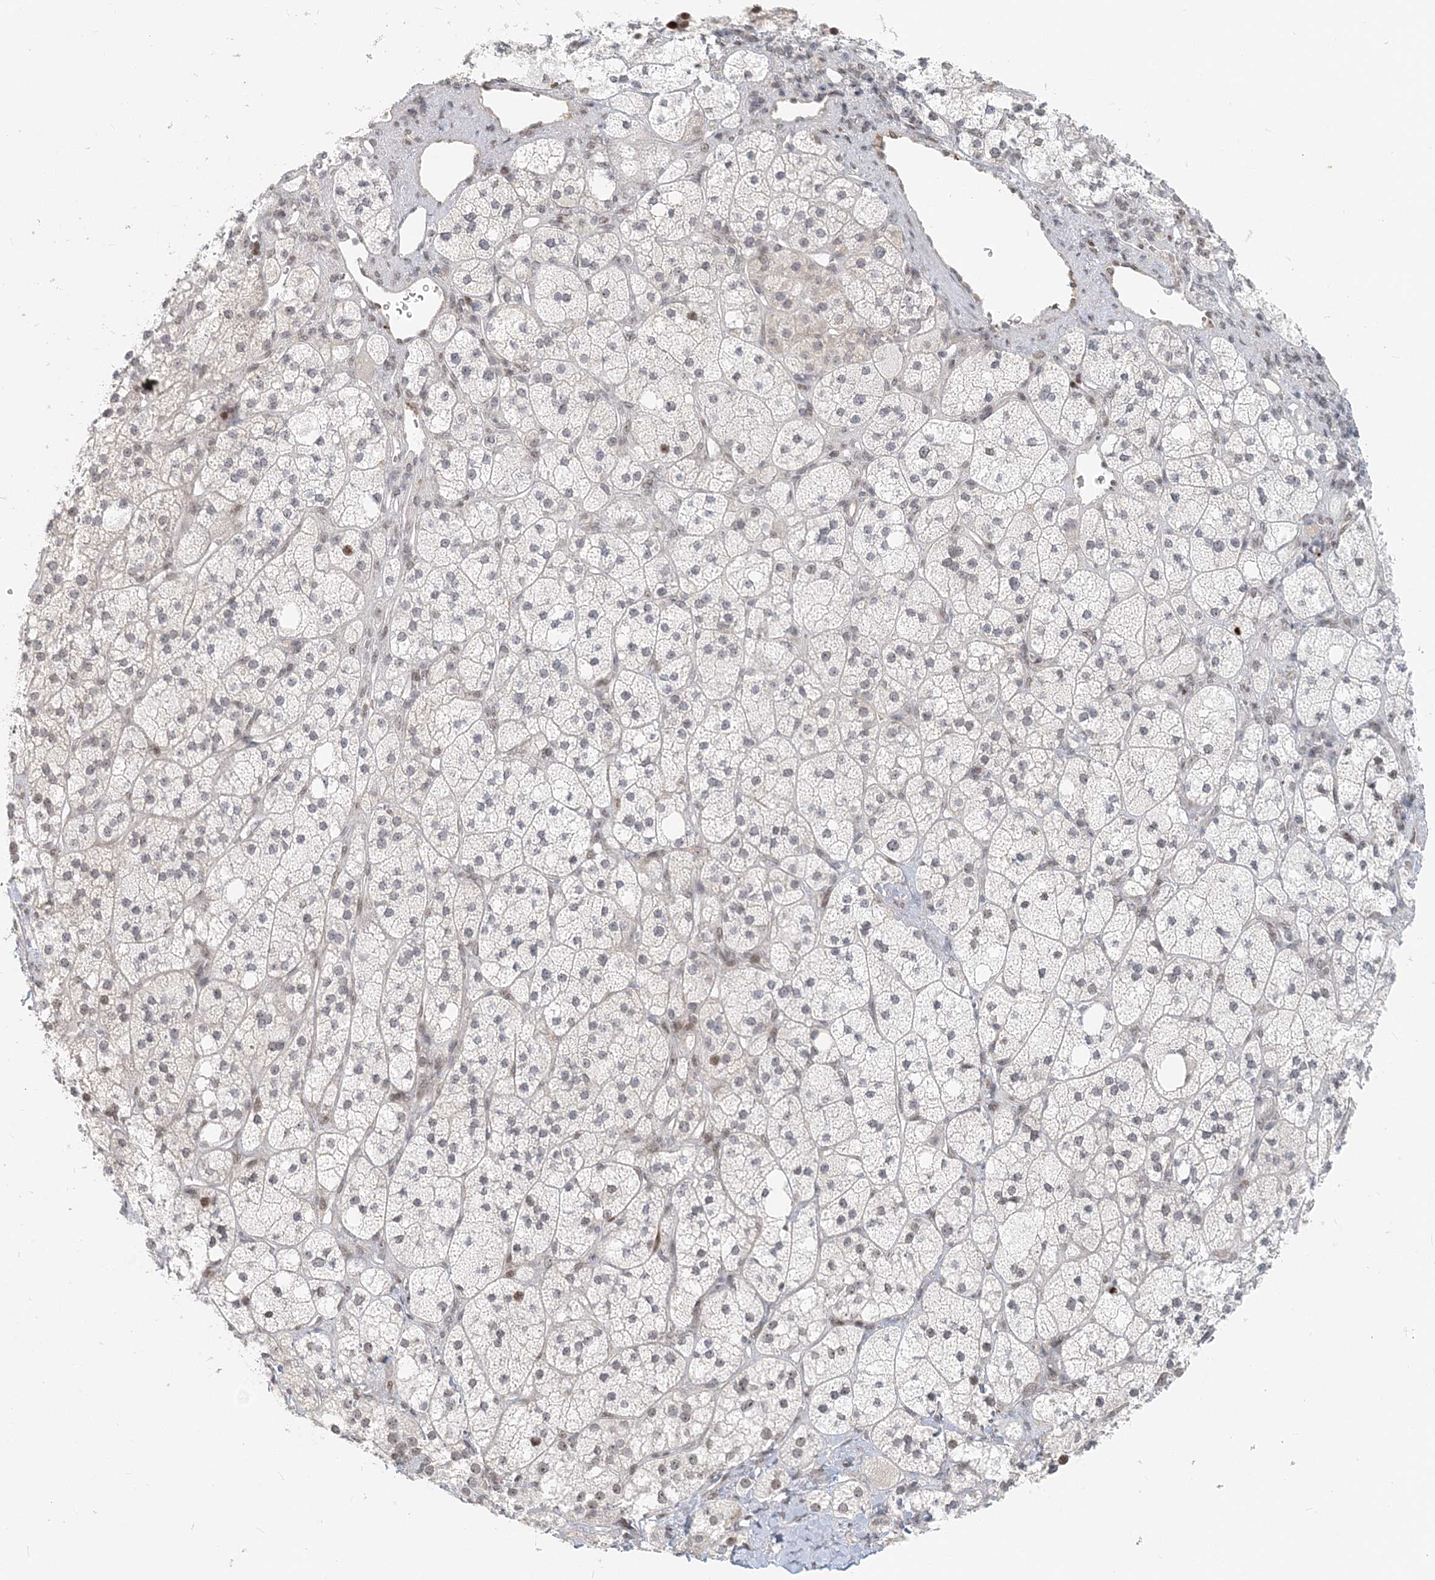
{"staining": {"intensity": "negative", "quantity": "none", "location": "none"}, "tissue": "adrenal gland", "cell_type": "Glandular cells", "image_type": "normal", "snomed": [{"axis": "morphology", "description": "Normal tissue, NOS"}, {"axis": "topography", "description": "Adrenal gland"}], "caption": "Protein analysis of unremarkable adrenal gland shows no significant staining in glandular cells. Brightfield microscopy of immunohistochemistry stained with DAB (brown) and hematoxylin (blue), captured at high magnification.", "gene": "BAZ1B", "patient": {"sex": "male", "age": 61}}